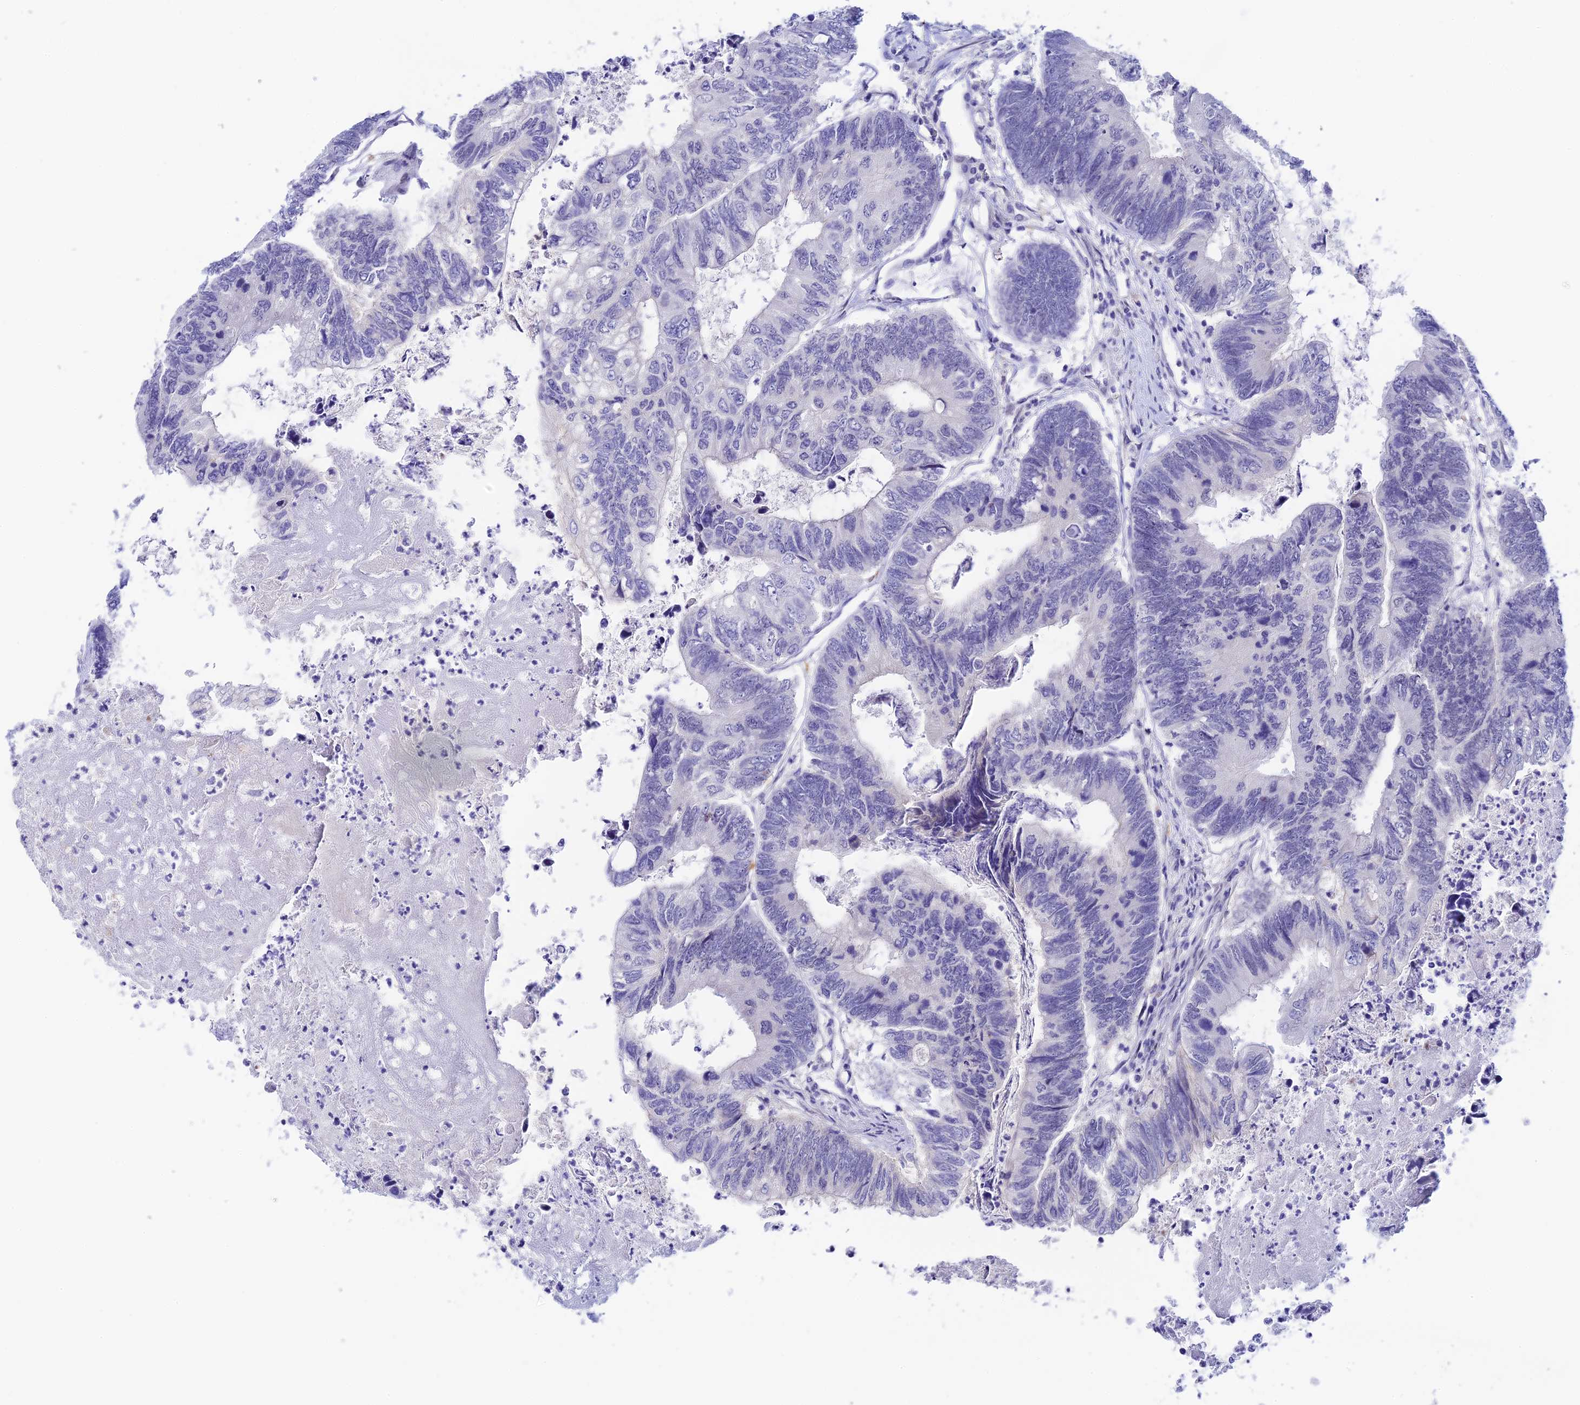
{"staining": {"intensity": "negative", "quantity": "none", "location": "none"}, "tissue": "colorectal cancer", "cell_type": "Tumor cells", "image_type": "cancer", "snomed": [{"axis": "morphology", "description": "Adenocarcinoma, NOS"}, {"axis": "topography", "description": "Colon"}], "caption": "A high-resolution photomicrograph shows IHC staining of colorectal cancer, which displays no significant expression in tumor cells. The staining was performed using DAB (3,3'-diaminobenzidine) to visualize the protein expression in brown, while the nuclei were stained in blue with hematoxylin (Magnification: 20x).", "gene": "RASGEF1B", "patient": {"sex": "female", "age": 67}}